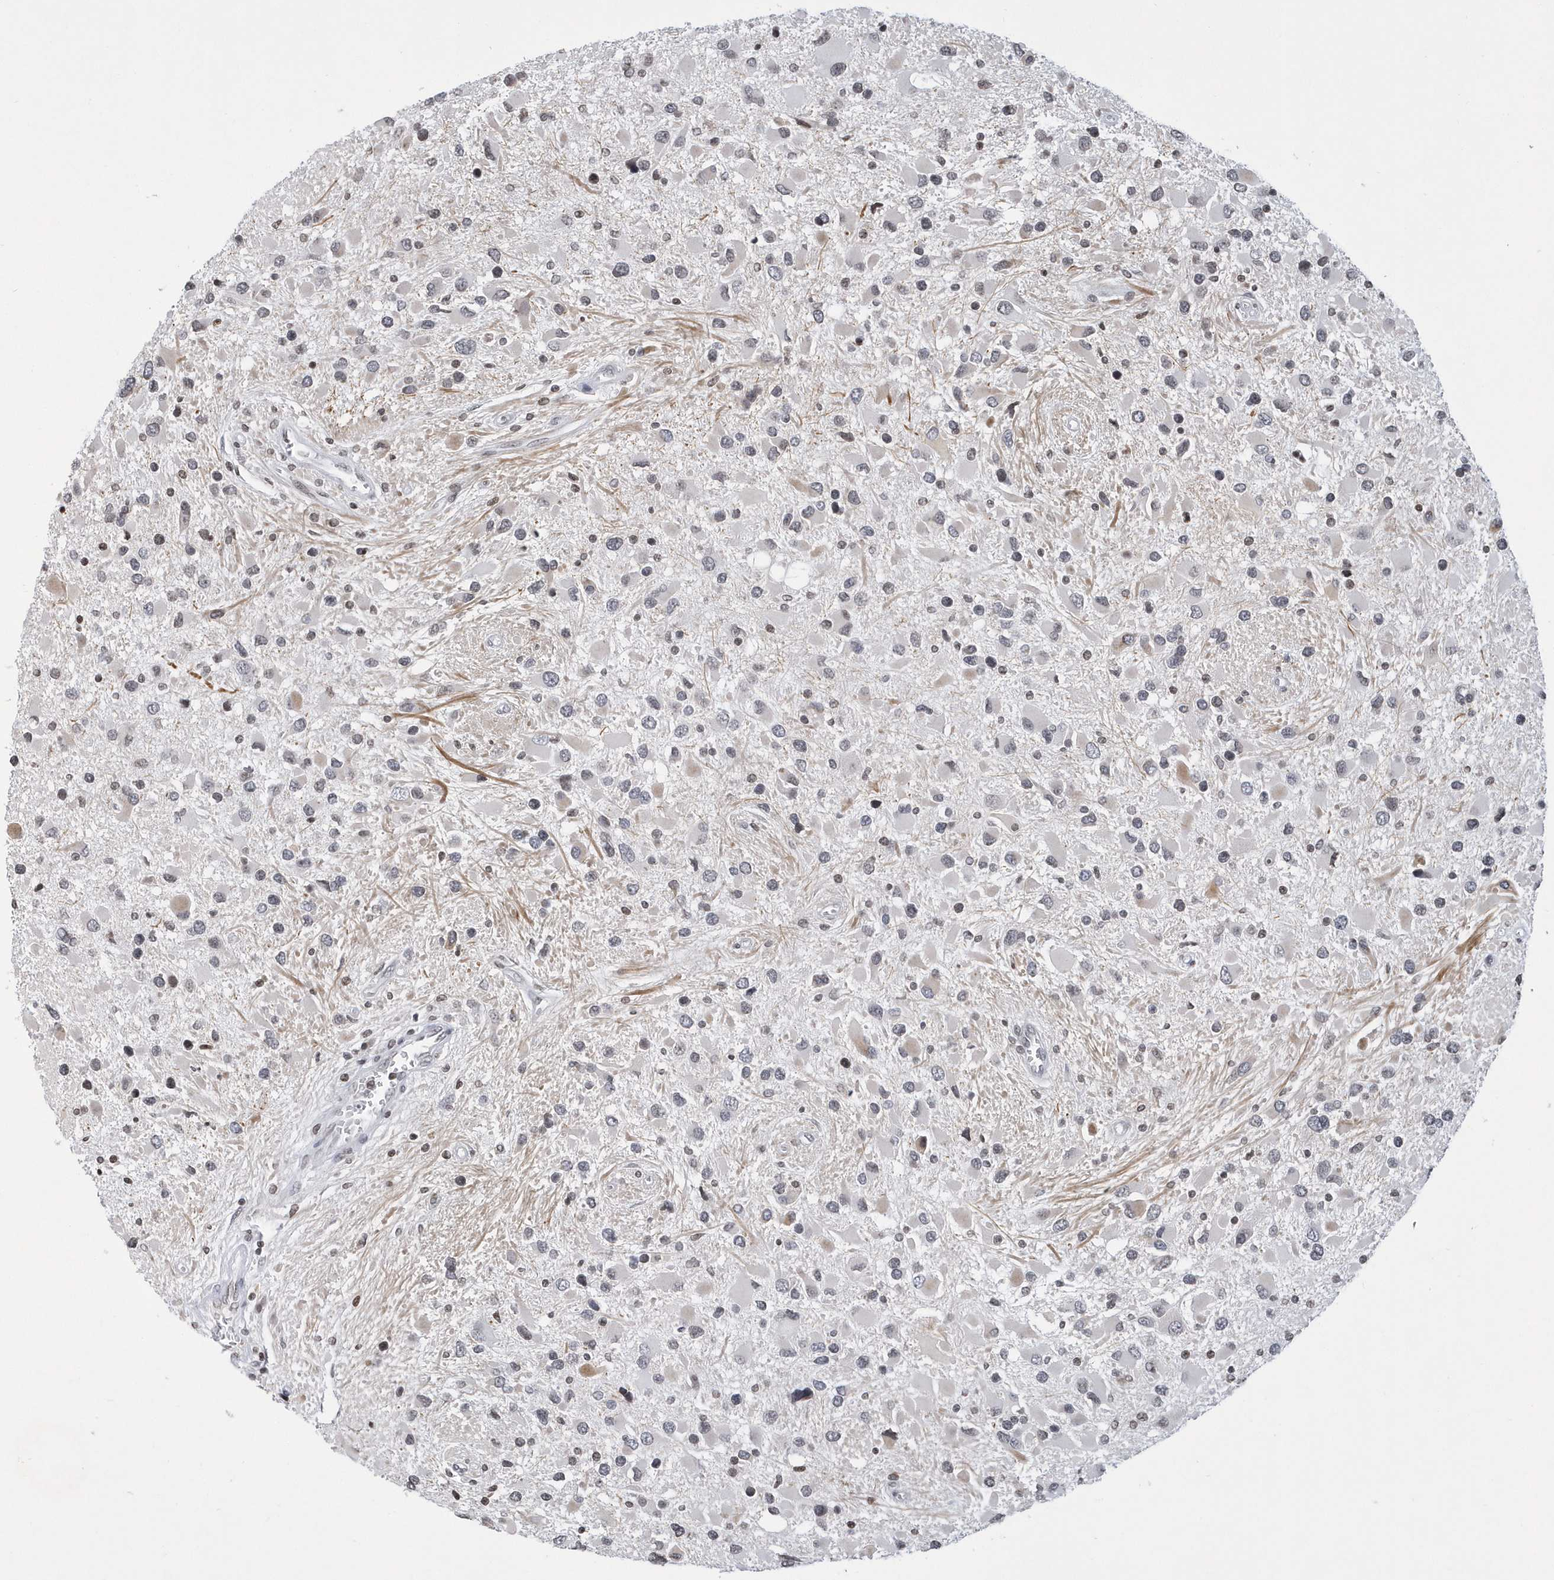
{"staining": {"intensity": "negative", "quantity": "none", "location": "none"}, "tissue": "glioma", "cell_type": "Tumor cells", "image_type": "cancer", "snomed": [{"axis": "morphology", "description": "Glioma, malignant, High grade"}, {"axis": "topography", "description": "Brain"}], "caption": "A histopathology image of high-grade glioma (malignant) stained for a protein shows no brown staining in tumor cells. Nuclei are stained in blue.", "gene": "VWA5B2", "patient": {"sex": "male", "age": 53}}